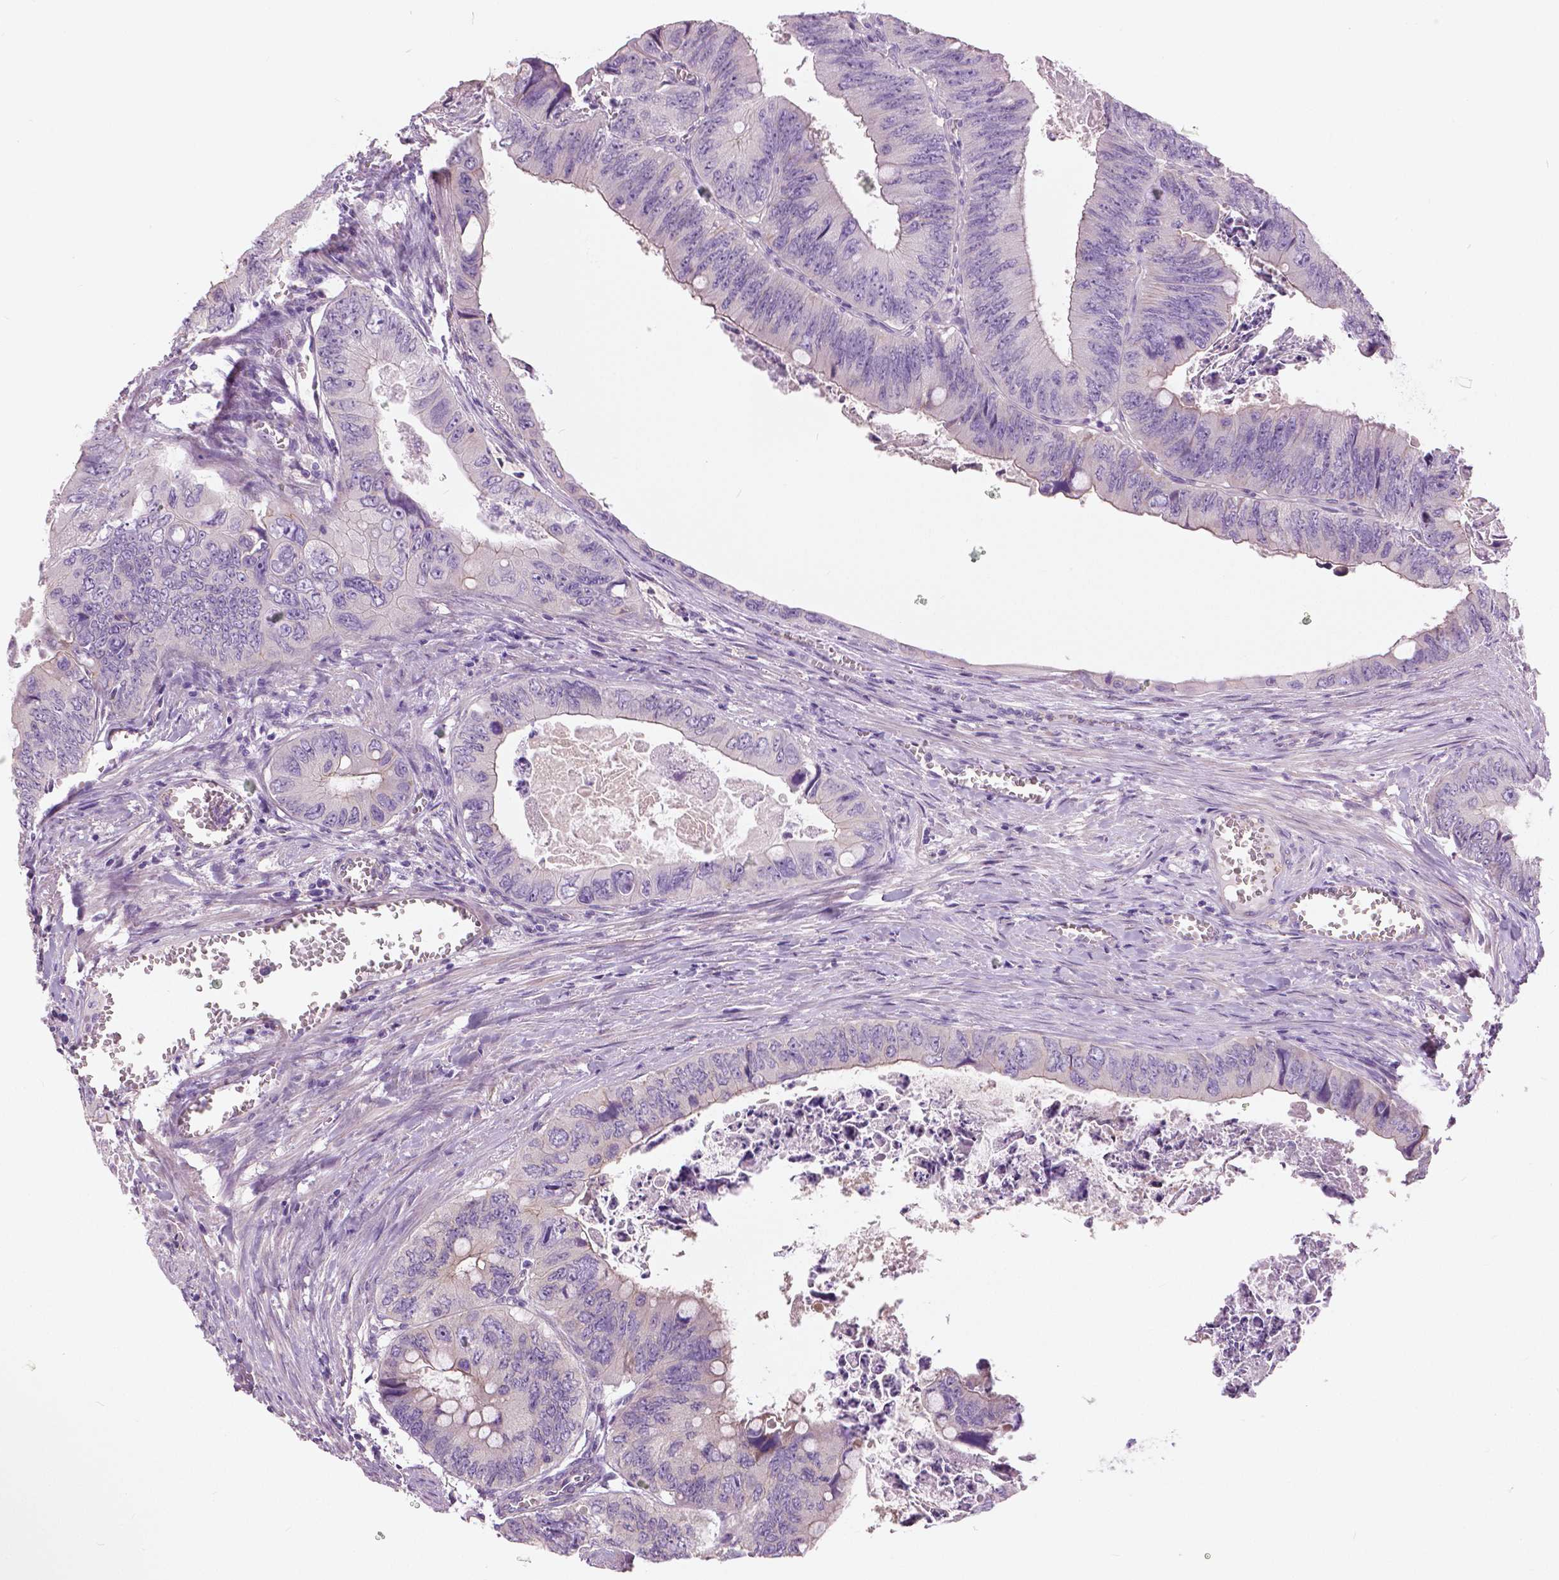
{"staining": {"intensity": "negative", "quantity": "none", "location": "none"}, "tissue": "colorectal cancer", "cell_type": "Tumor cells", "image_type": "cancer", "snomed": [{"axis": "morphology", "description": "Adenocarcinoma, NOS"}, {"axis": "topography", "description": "Colon"}], "caption": "Tumor cells show no significant protein positivity in colorectal cancer. The staining was performed using DAB to visualize the protein expression in brown, while the nuclei were stained in blue with hematoxylin (Magnification: 20x).", "gene": "SERPINI1", "patient": {"sex": "female", "age": 84}}